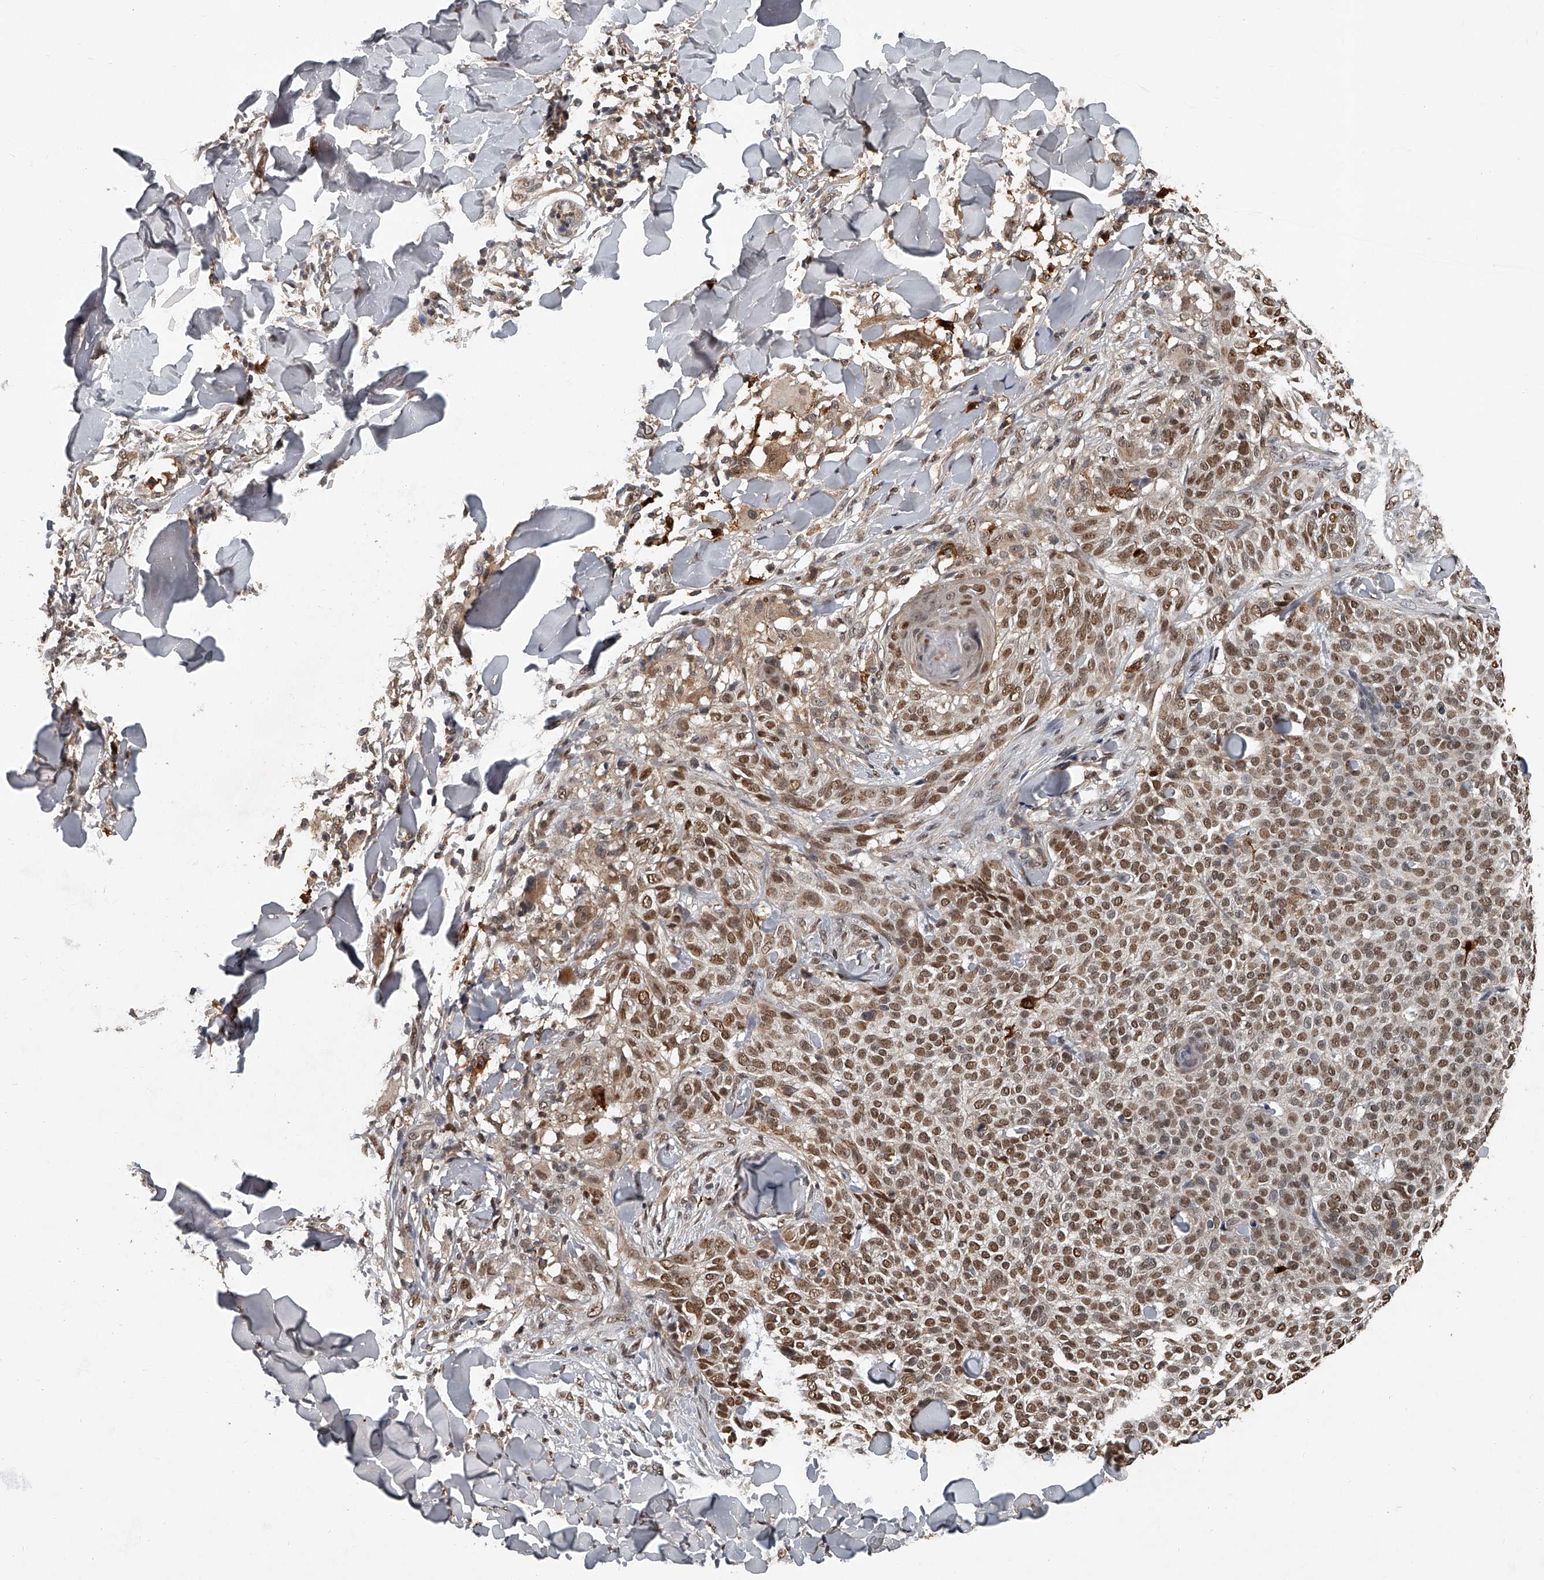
{"staining": {"intensity": "moderate", "quantity": ">75%", "location": "nuclear"}, "tissue": "skin cancer", "cell_type": "Tumor cells", "image_type": "cancer", "snomed": [{"axis": "morphology", "description": "Normal tissue, NOS"}, {"axis": "morphology", "description": "Basal cell carcinoma"}, {"axis": "topography", "description": "Skin"}], "caption": "Brown immunohistochemical staining in human skin basal cell carcinoma reveals moderate nuclear positivity in approximately >75% of tumor cells. The staining was performed using DAB (3,3'-diaminobenzidine) to visualize the protein expression in brown, while the nuclei were stained in blue with hematoxylin (Magnification: 20x).", "gene": "PLEKHG1", "patient": {"sex": "male", "age": 67}}